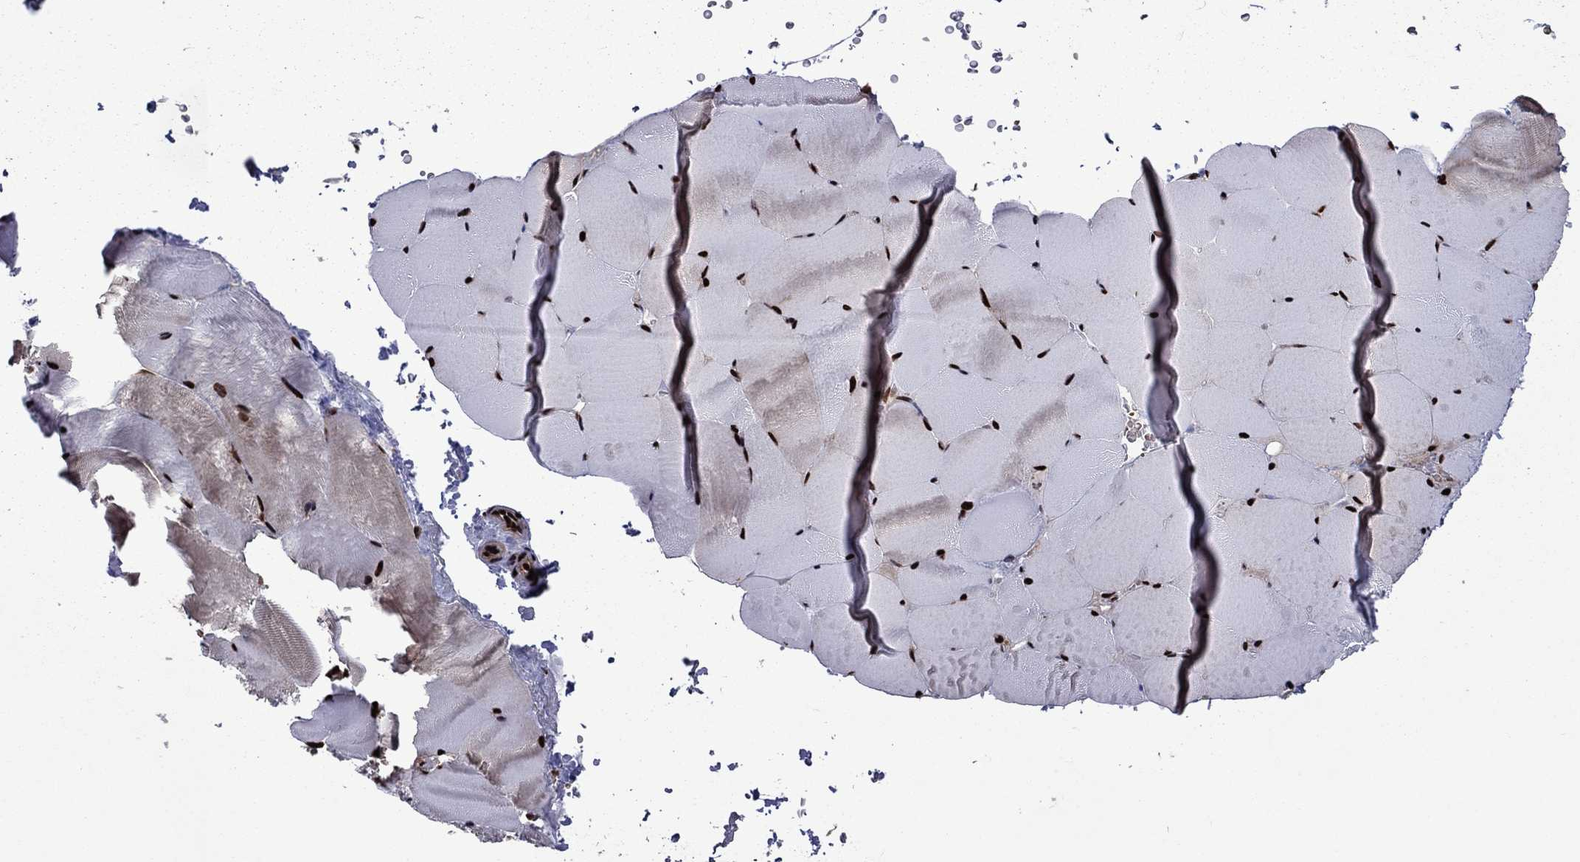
{"staining": {"intensity": "strong", "quantity": ">75%", "location": "nuclear"}, "tissue": "skeletal muscle", "cell_type": "Myocytes", "image_type": "normal", "snomed": [{"axis": "morphology", "description": "Normal tissue, NOS"}, {"axis": "topography", "description": "Skeletal muscle"}], "caption": "IHC image of unremarkable skeletal muscle: skeletal muscle stained using immunohistochemistry shows high levels of strong protein expression localized specifically in the nuclear of myocytes, appearing as a nuclear brown color.", "gene": "LIMK1", "patient": {"sex": "female", "age": 37}}